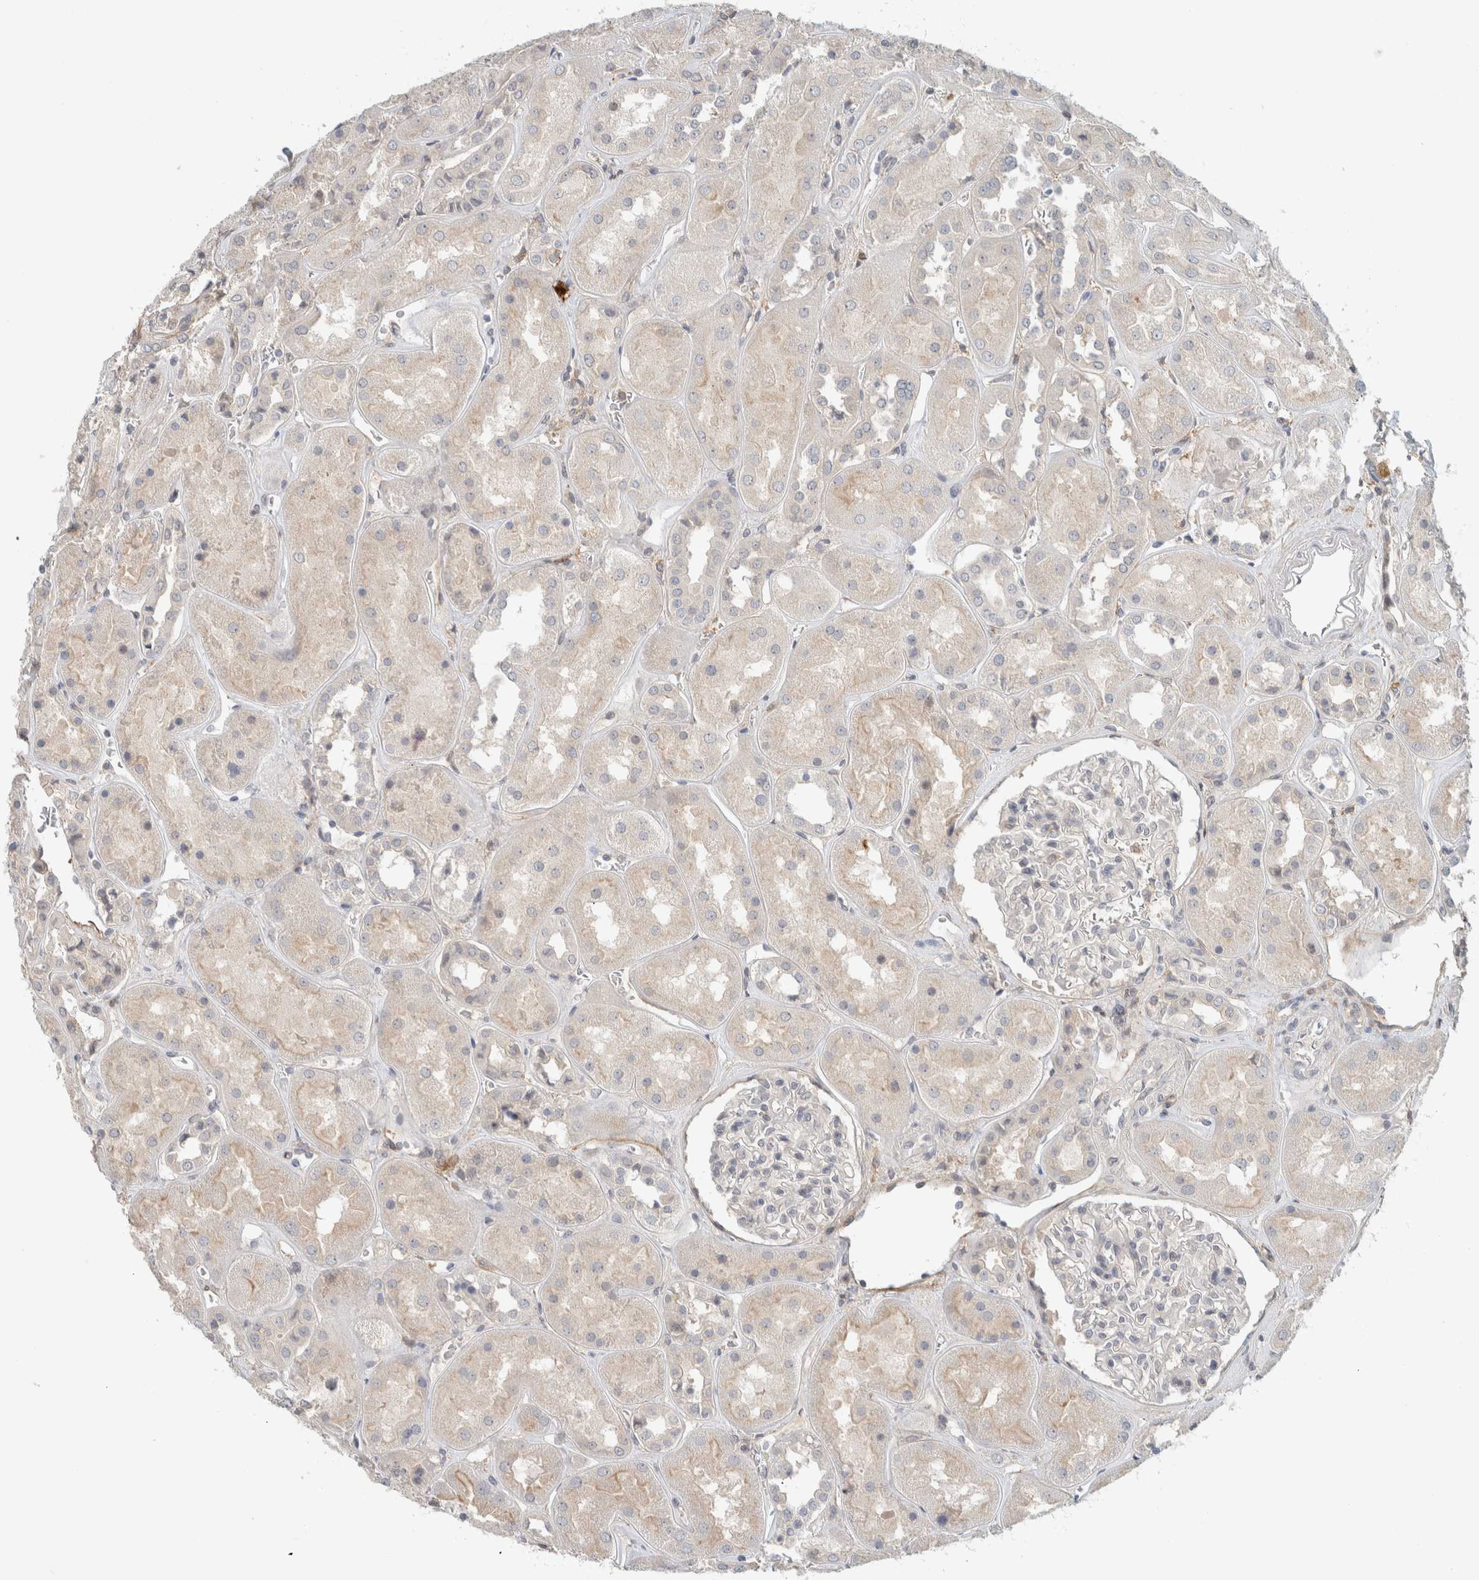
{"staining": {"intensity": "negative", "quantity": "none", "location": "none"}, "tissue": "kidney", "cell_type": "Cells in glomeruli", "image_type": "normal", "snomed": [{"axis": "morphology", "description": "Normal tissue, NOS"}, {"axis": "topography", "description": "Kidney"}], "caption": "Immunohistochemical staining of benign human kidney reveals no significant positivity in cells in glomeruli.", "gene": "ERCC6L2", "patient": {"sex": "male", "age": 70}}